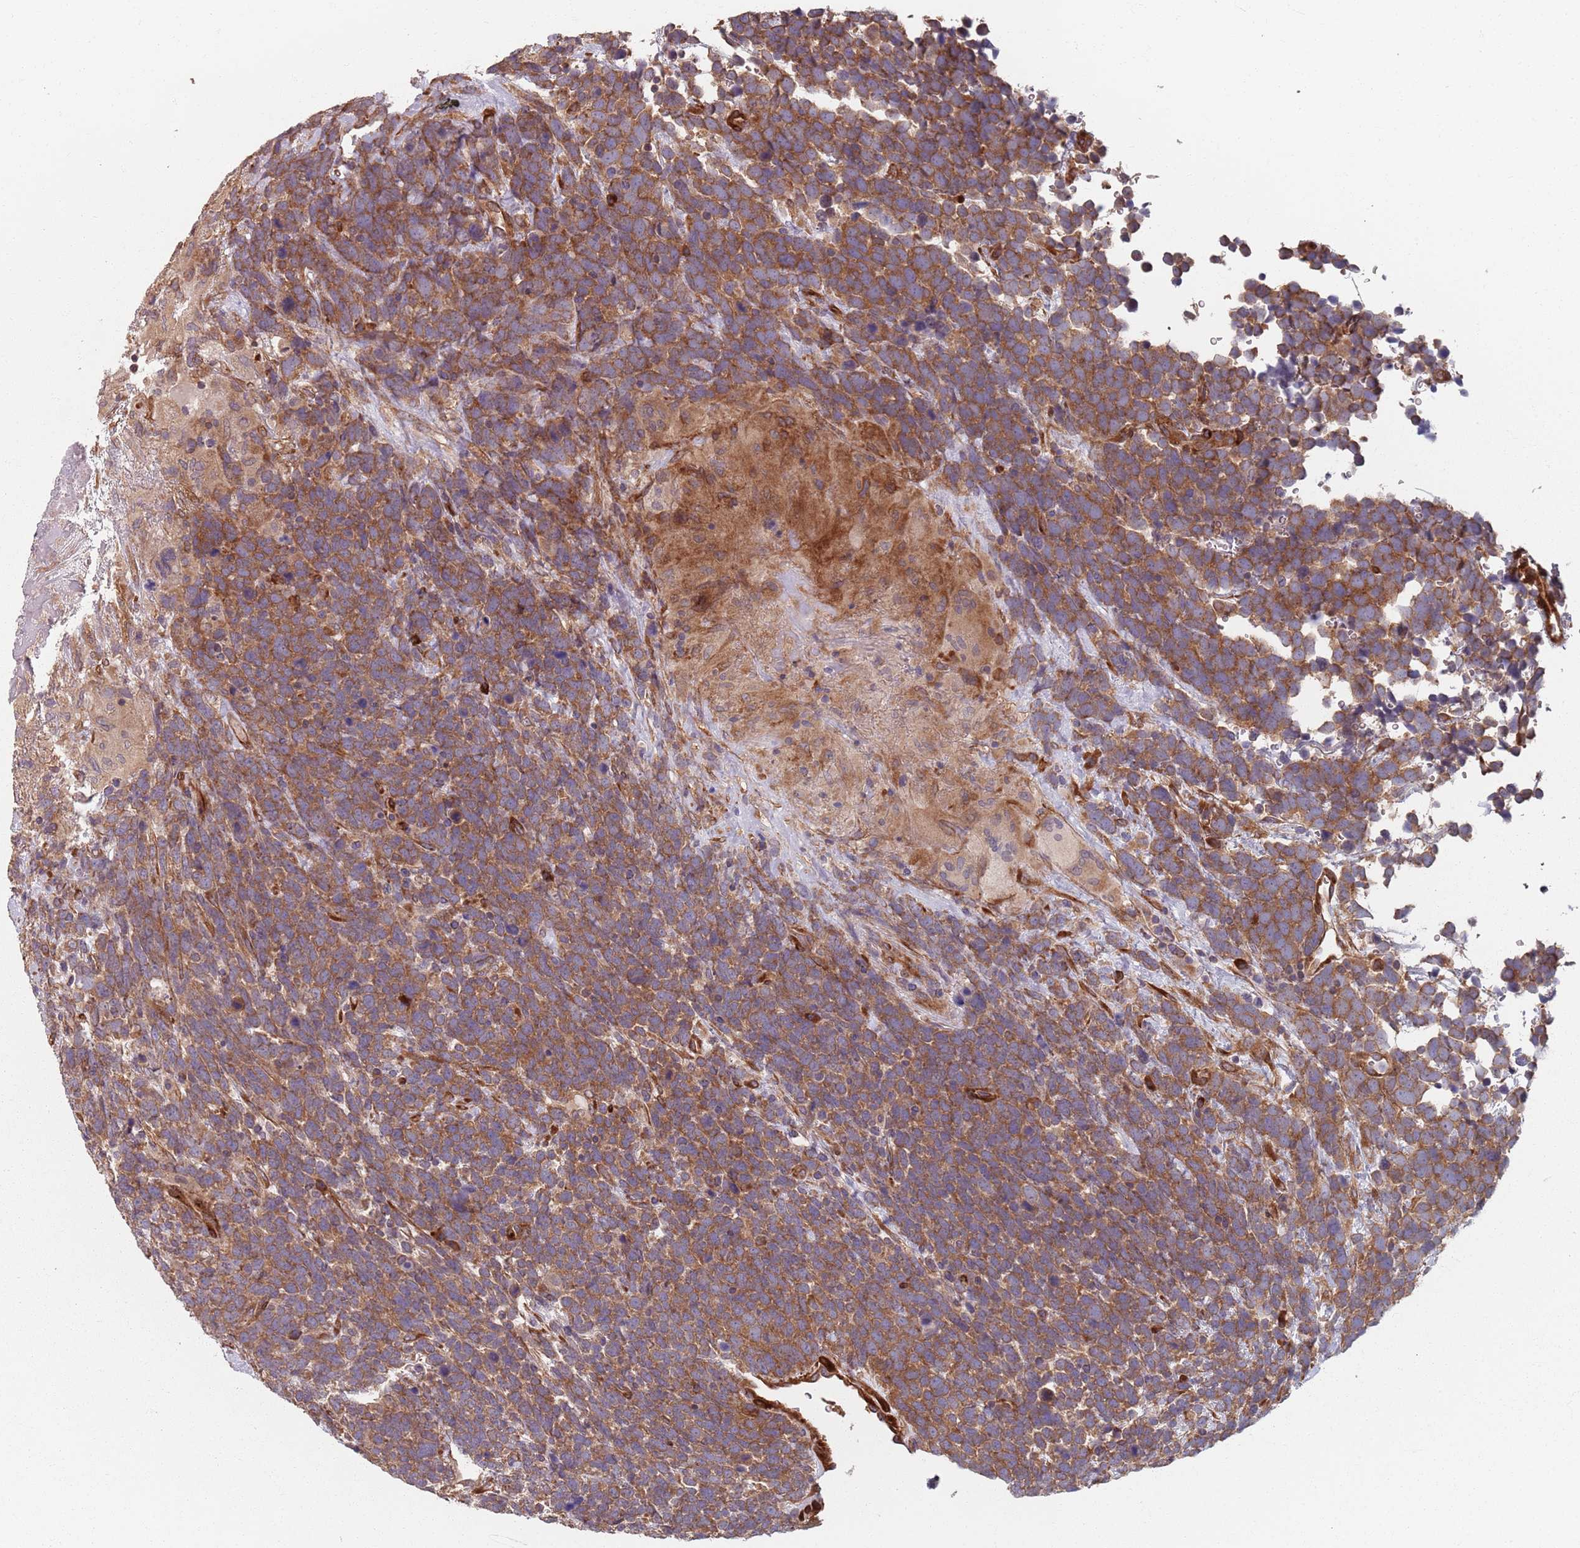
{"staining": {"intensity": "moderate", "quantity": ">75%", "location": "cytoplasmic/membranous"}, "tissue": "urothelial cancer", "cell_type": "Tumor cells", "image_type": "cancer", "snomed": [{"axis": "morphology", "description": "Urothelial carcinoma, High grade"}, {"axis": "topography", "description": "Urinary bladder"}], "caption": "A micrograph of high-grade urothelial carcinoma stained for a protein demonstrates moderate cytoplasmic/membranous brown staining in tumor cells.", "gene": "NOTCH3", "patient": {"sex": "female", "age": 82}}